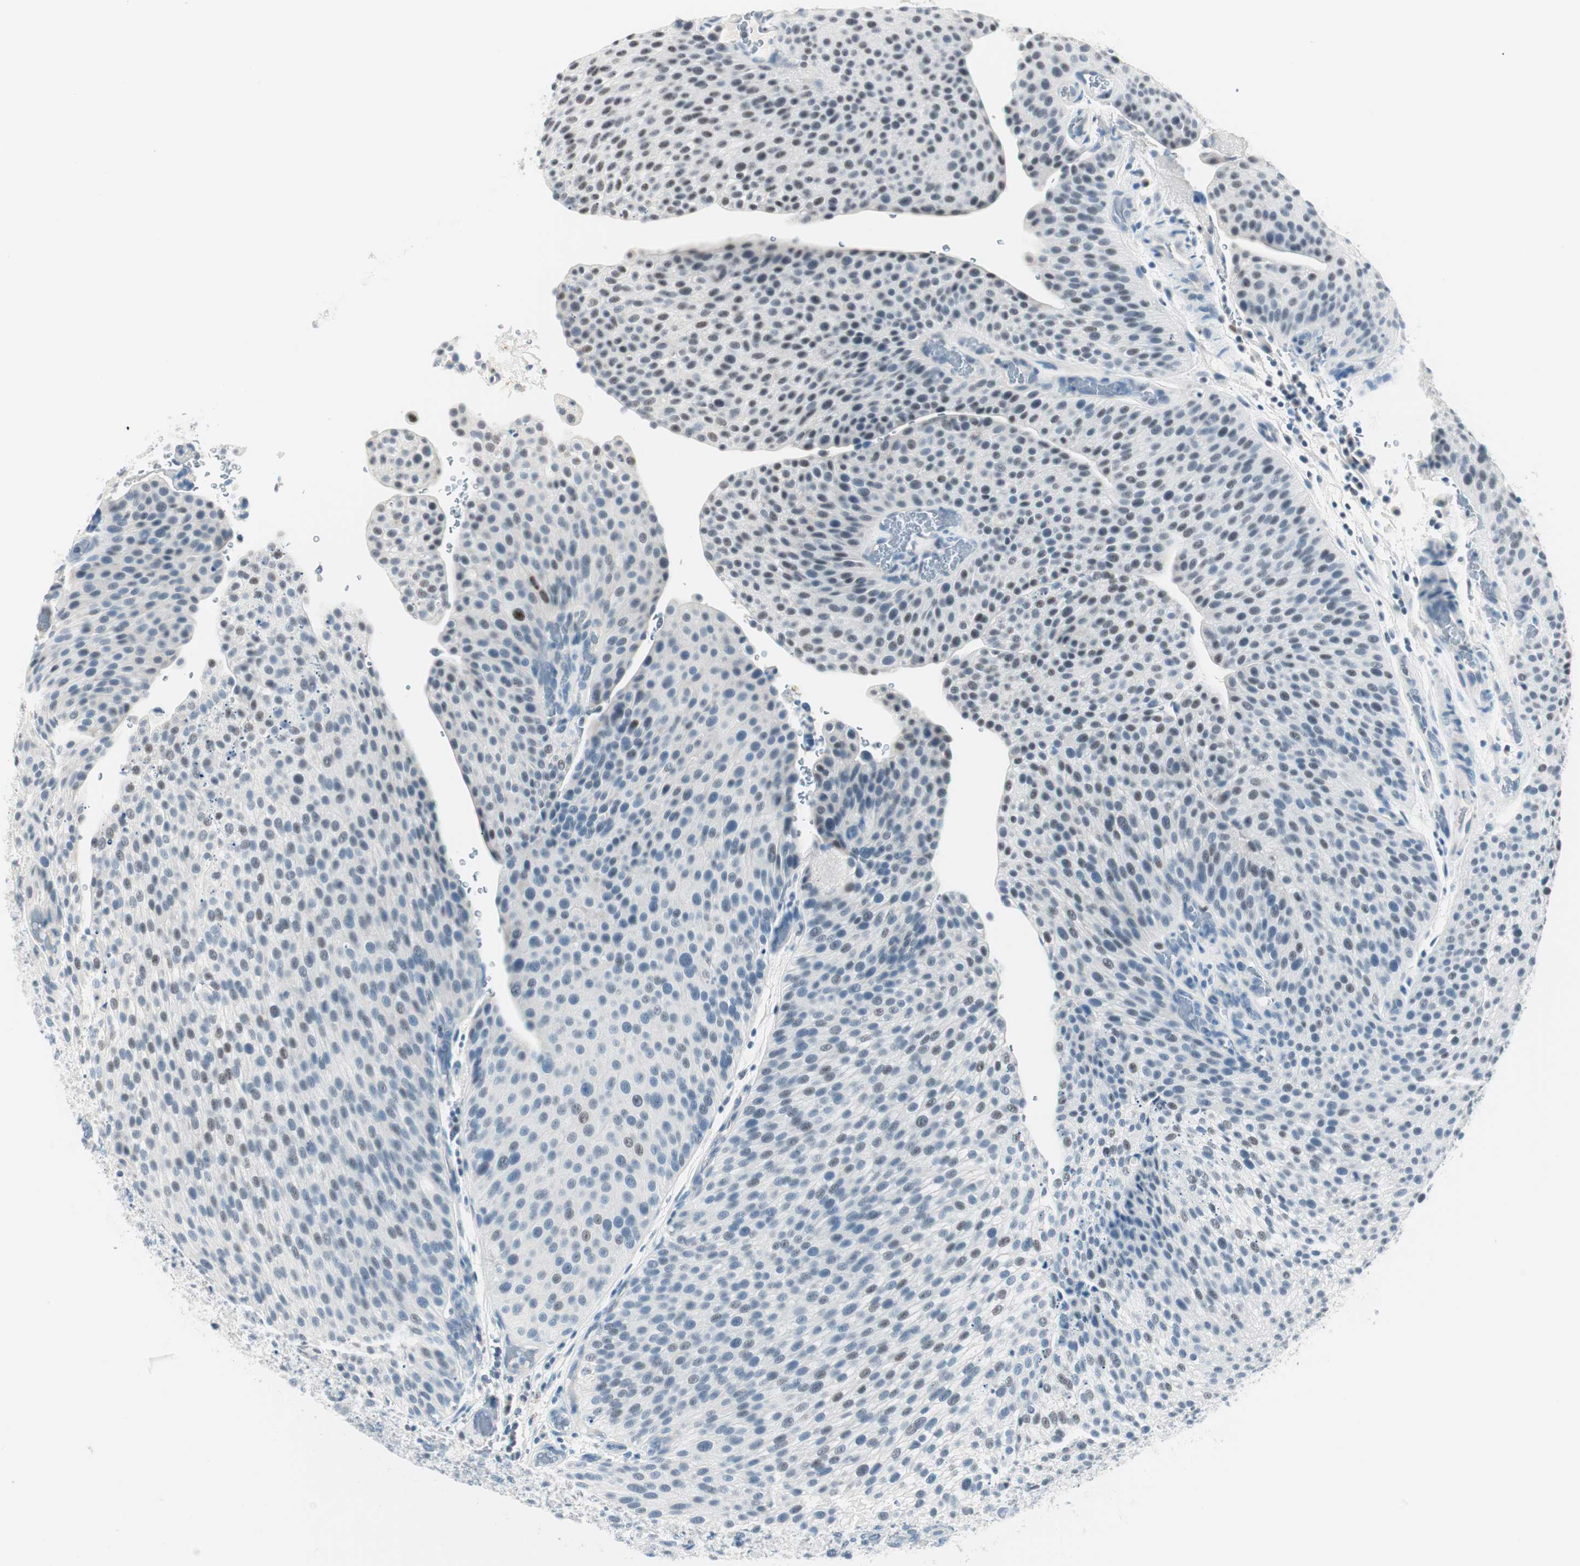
{"staining": {"intensity": "negative", "quantity": "none", "location": "none"}, "tissue": "urothelial cancer", "cell_type": "Tumor cells", "image_type": "cancer", "snomed": [{"axis": "morphology", "description": "Urothelial carcinoma, Low grade"}, {"axis": "topography", "description": "Smooth muscle"}, {"axis": "topography", "description": "Urinary bladder"}], "caption": "Human urothelial cancer stained for a protein using immunohistochemistry shows no positivity in tumor cells.", "gene": "HOXB13", "patient": {"sex": "male", "age": 60}}